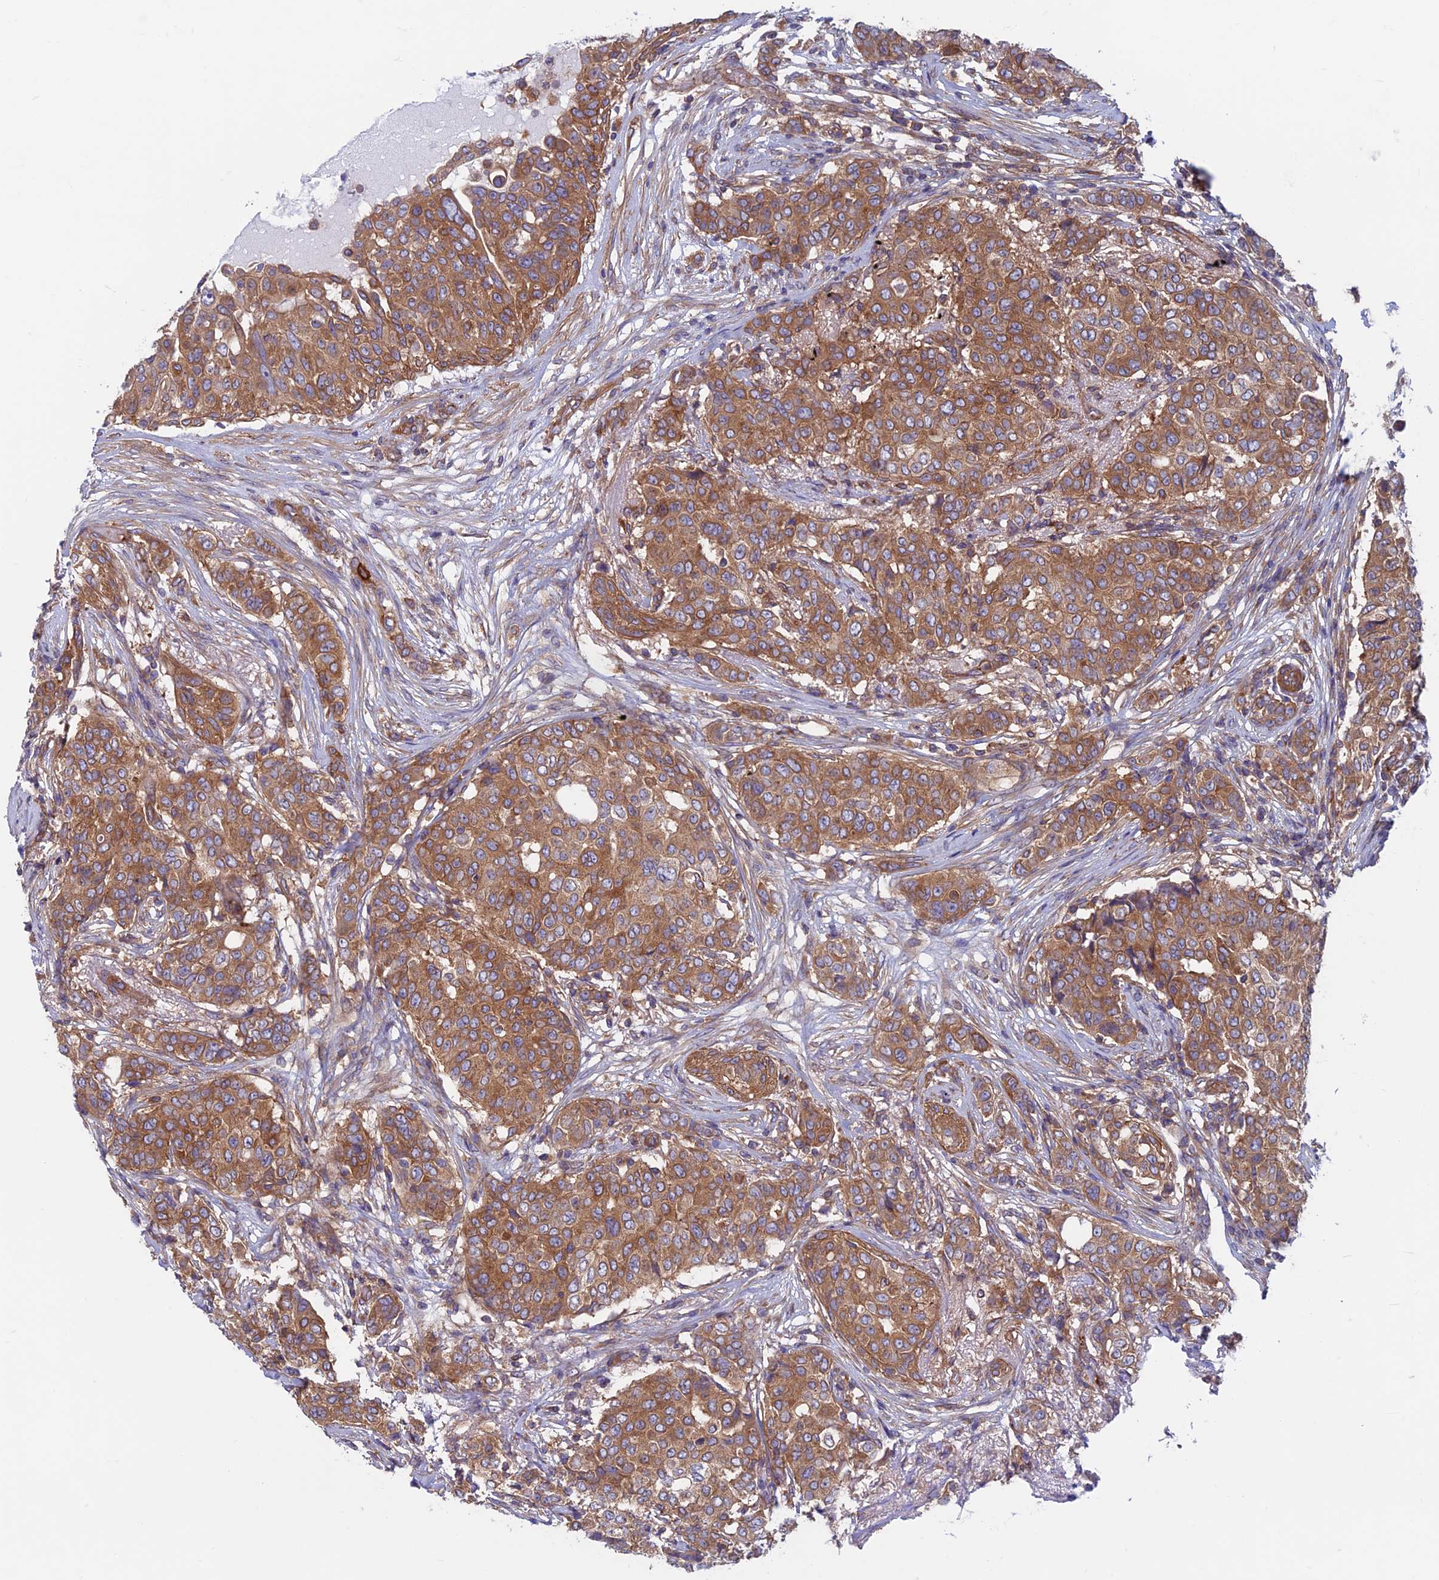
{"staining": {"intensity": "moderate", "quantity": ">75%", "location": "cytoplasmic/membranous"}, "tissue": "breast cancer", "cell_type": "Tumor cells", "image_type": "cancer", "snomed": [{"axis": "morphology", "description": "Lobular carcinoma"}, {"axis": "topography", "description": "Breast"}], "caption": "Breast cancer (lobular carcinoma) tissue displays moderate cytoplasmic/membranous positivity in about >75% of tumor cells, visualized by immunohistochemistry.", "gene": "DNM1L", "patient": {"sex": "female", "age": 51}}